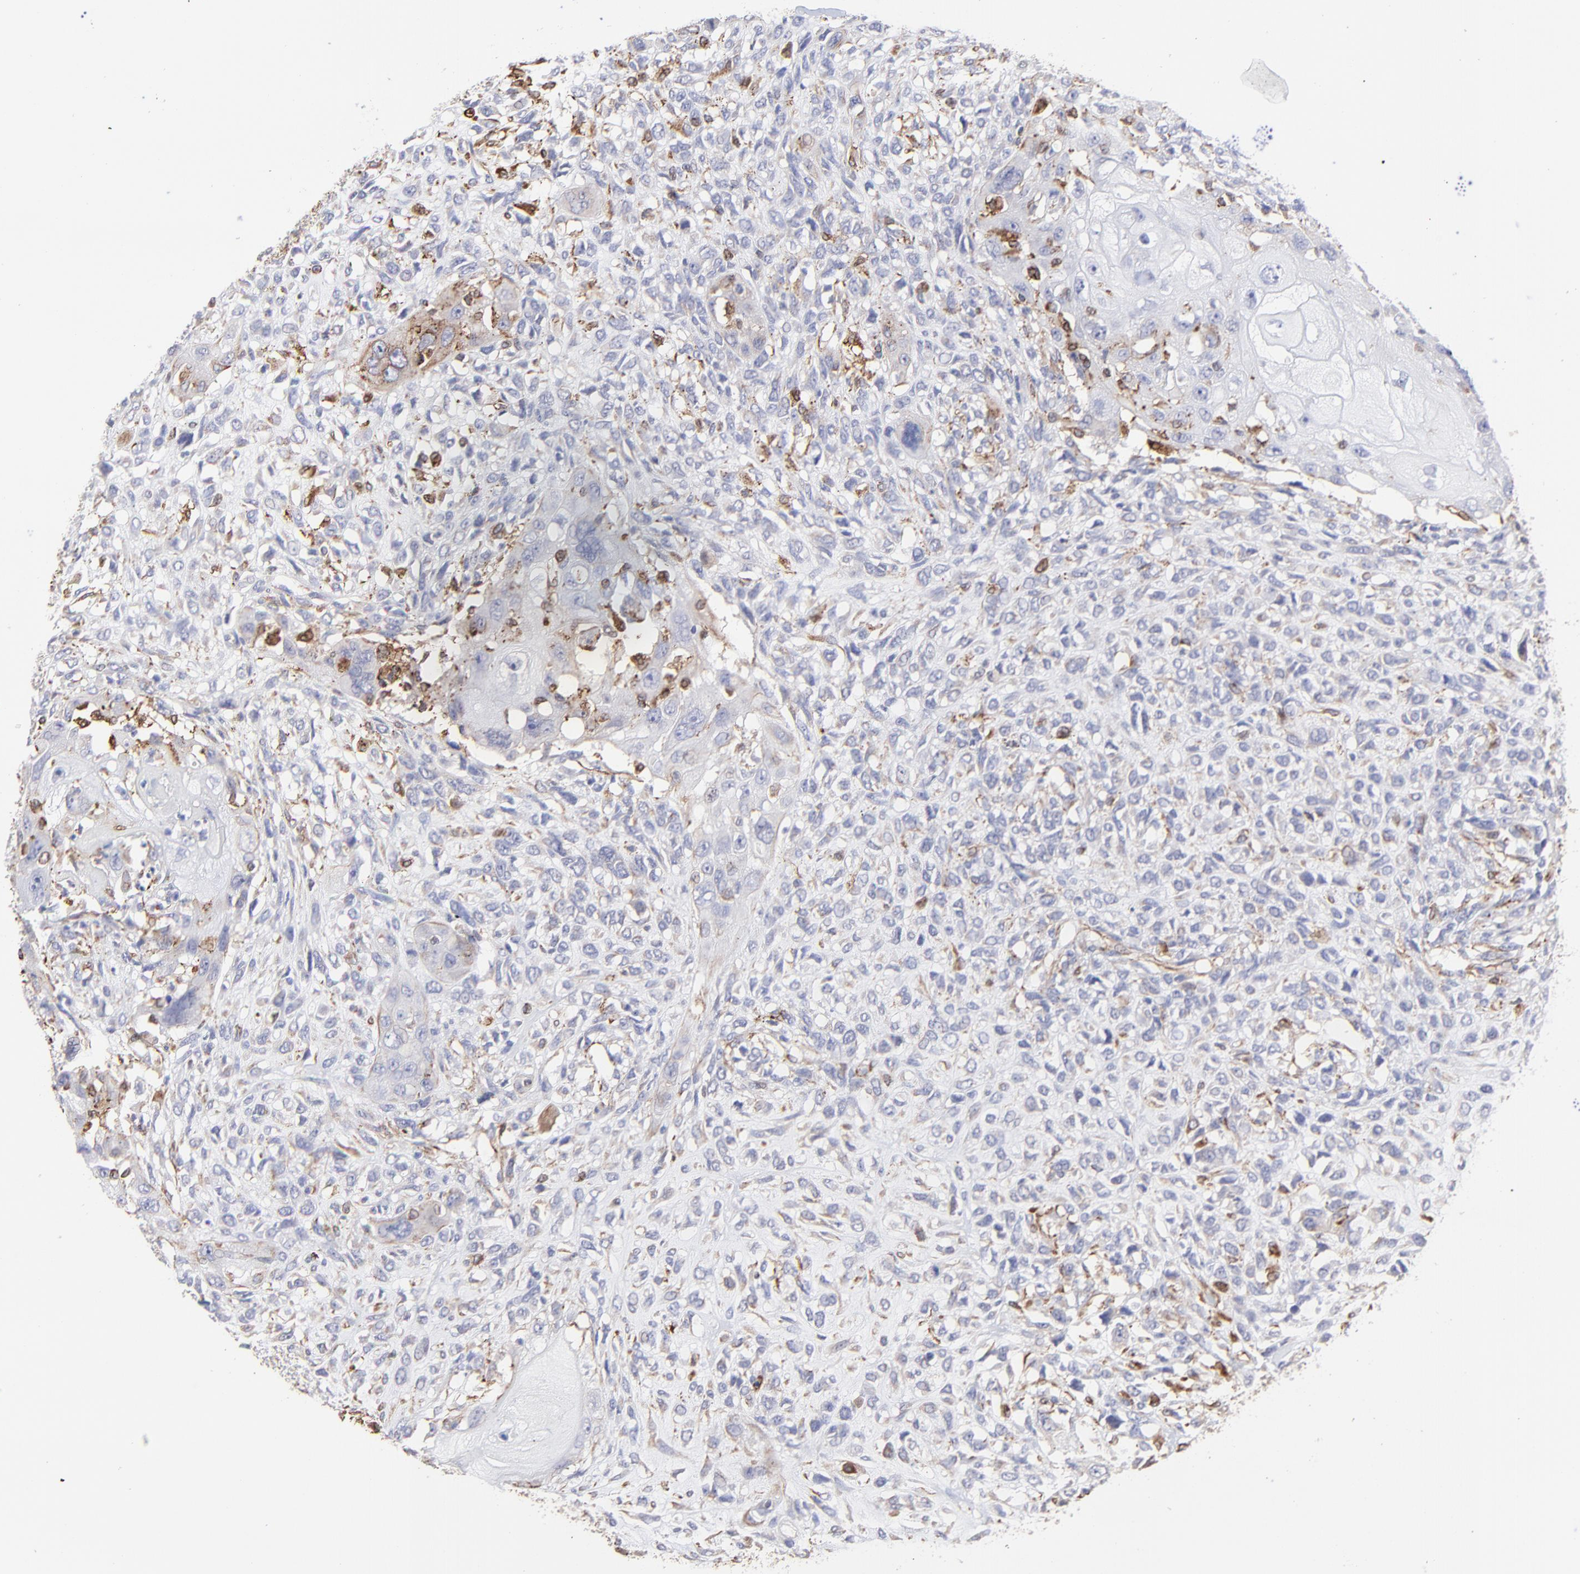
{"staining": {"intensity": "moderate", "quantity": "<25%", "location": "cytoplasmic/membranous"}, "tissue": "head and neck cancer", "cell_type": "Tumor cells", "image_type": "cancer", "snomed": [{"axis": "morphology", "description": "Neoplasm, malignant, NOS"}, {"axis": "topography", "description": "Salivary gland"}, {"axis": "topography", "description": "Head-Neck"}], "caption": "Immunohistochemical staining of head and neck malignant neoplasm shows moderate cytoplasmic/membranous protein staining in about <25% of tumor cells.", "gene": "COX8C", "patient": {"sex": "male", "age": 43}}